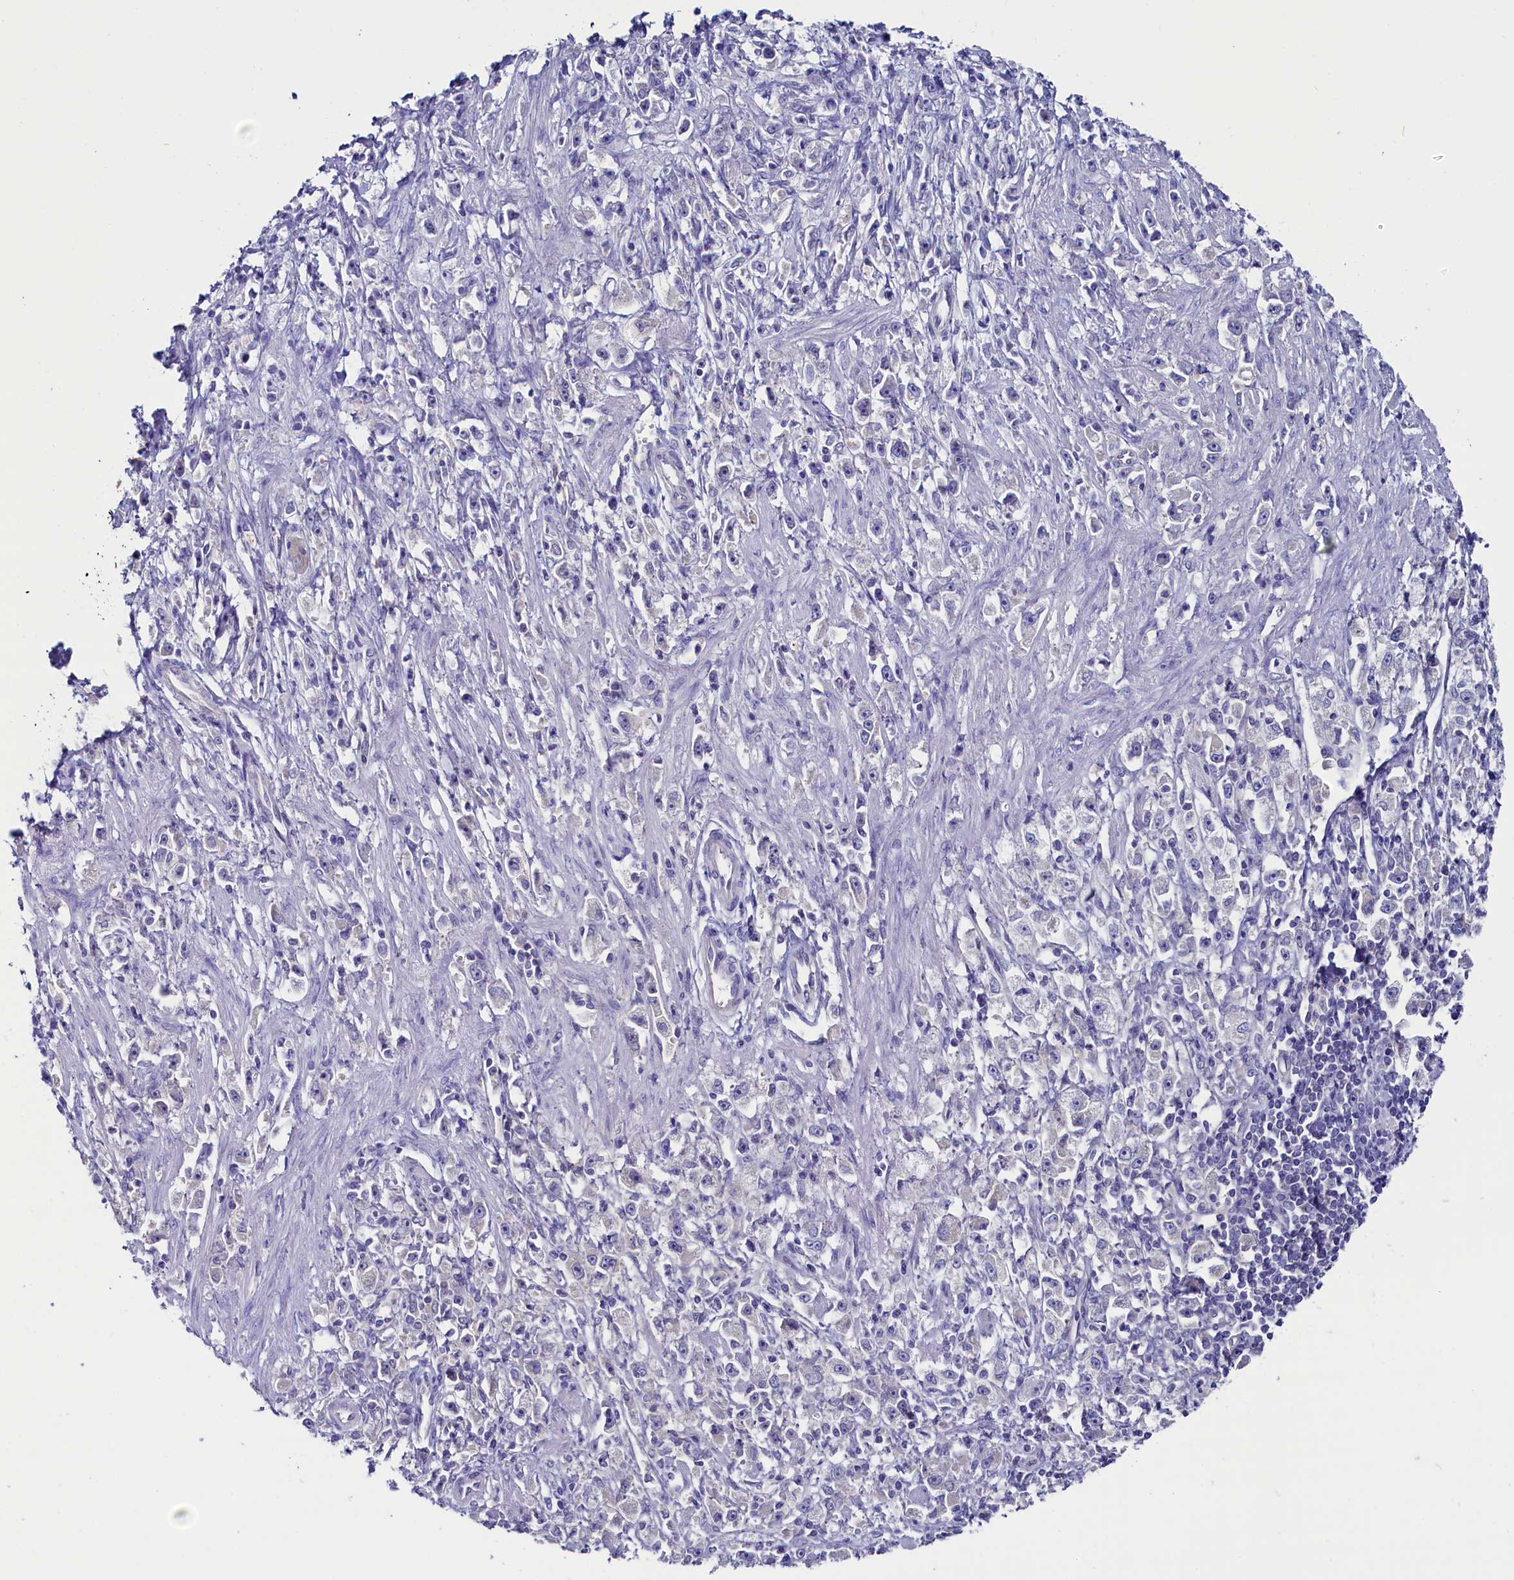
{"staining": {"intensity": "negative", "quantity": "none", "location": "none"}, "tissue": "stomach cancer", "cell_type": "Tumor cells", "image_type": "cancer", "snomed": [{"axis": "morphology", "description": "Adenocarcinoma, NOS"}, {"axis": "topography", "description": "Stomach"}], "caption": "Immunohistochemistry histopathology image of human stomach cancer (adenocarcinoma) stained for a protein (brown), which shows no expression in tumor cells.", "gene": "CIAPIN1", "patient": {"sex": "female", "age": 59}}